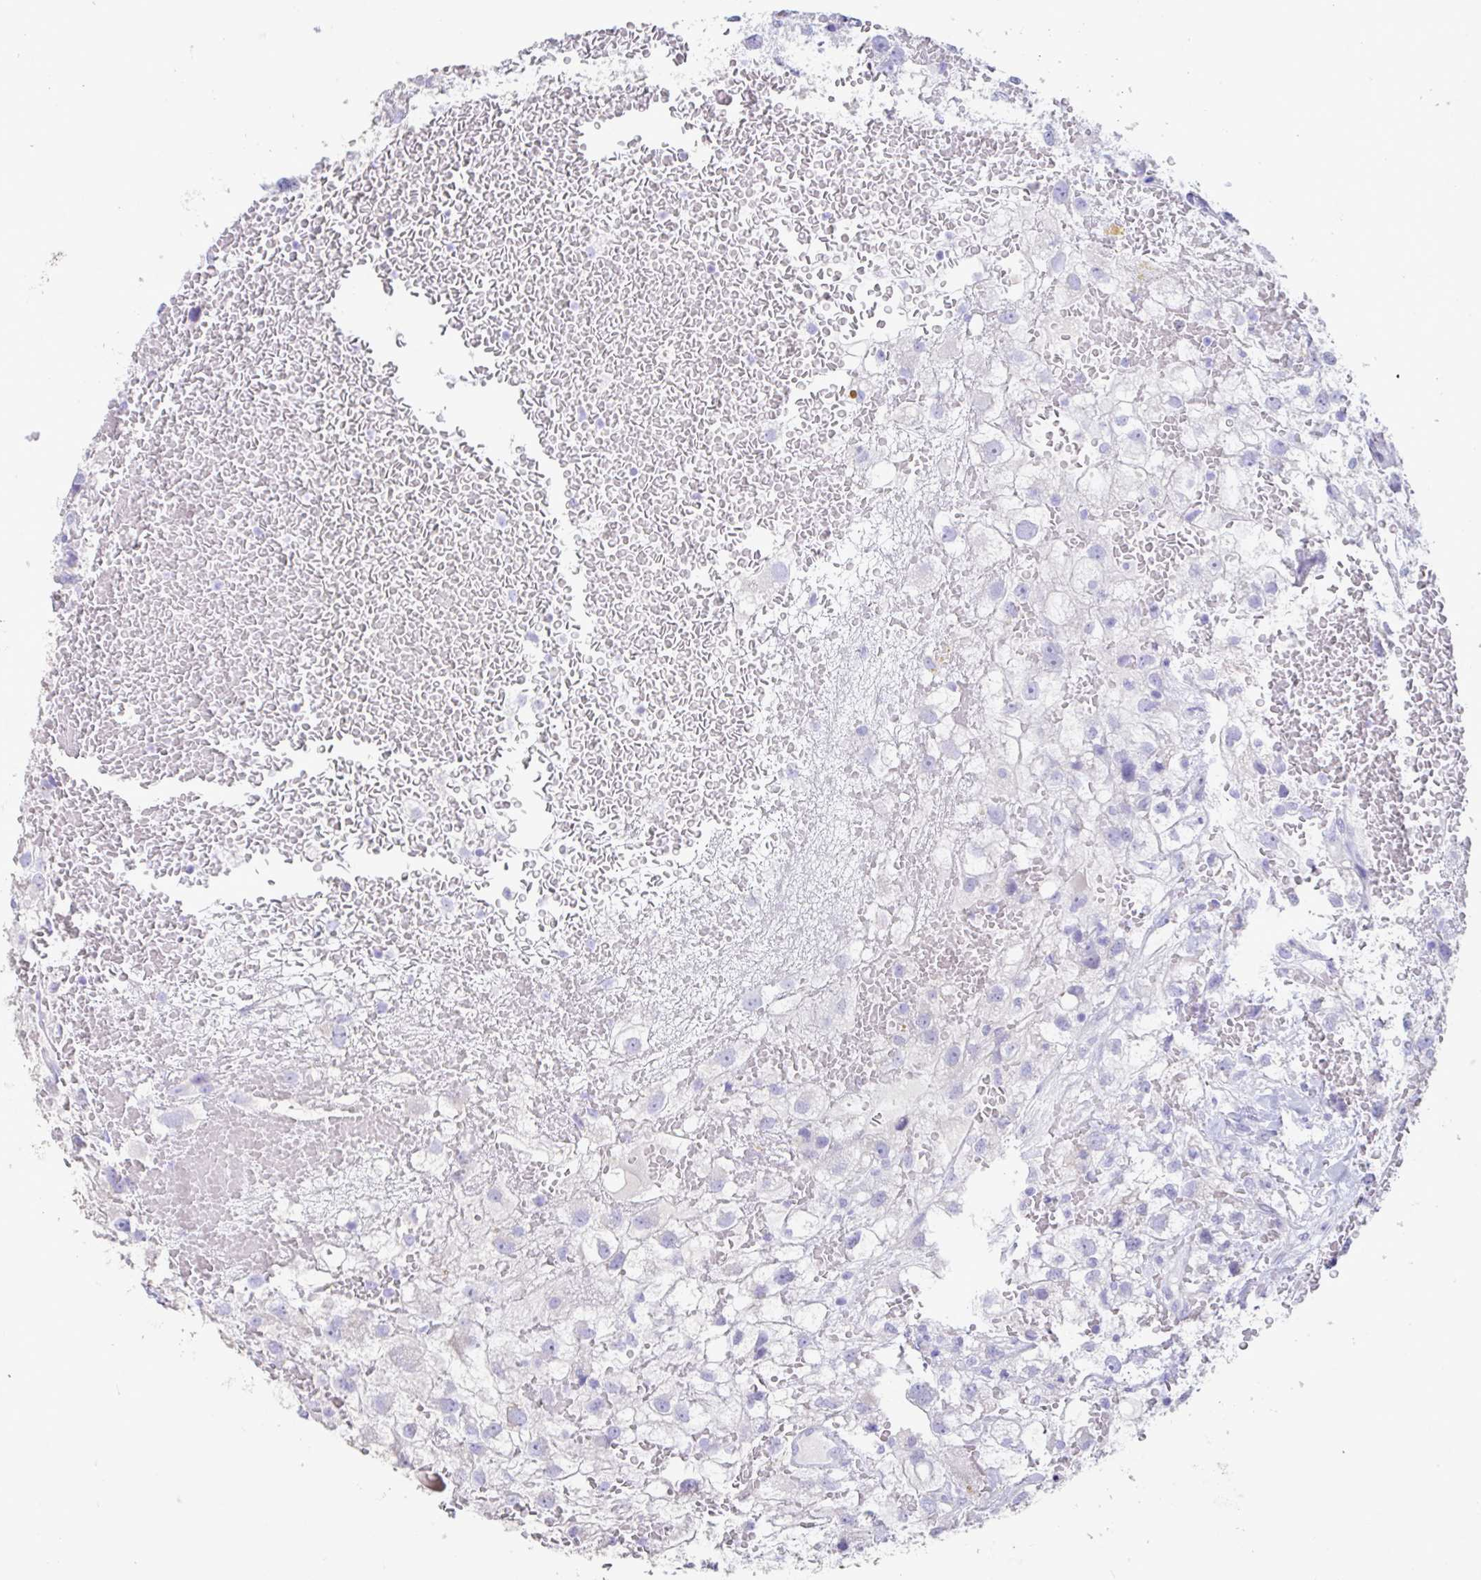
{"staining": {"intensity": "negative", "quantity": "none", "location": "none"}, "tissue": "renal cancer", "cell_type": "Tumor cells", "image_type": "cancer", "snomed": [{"axis": "morphology", "description": "Adenocarcinoma, NOS"}, {"axis": "topography", "description": "Kidney"}], "caption": "High power microscopy image of an immunohistochemistry histopathology image of renal cancer, revealing no significant positivity in tumor cells.", "gene": "TNNC1", "patient": {"sex": "male", "age": 59}}